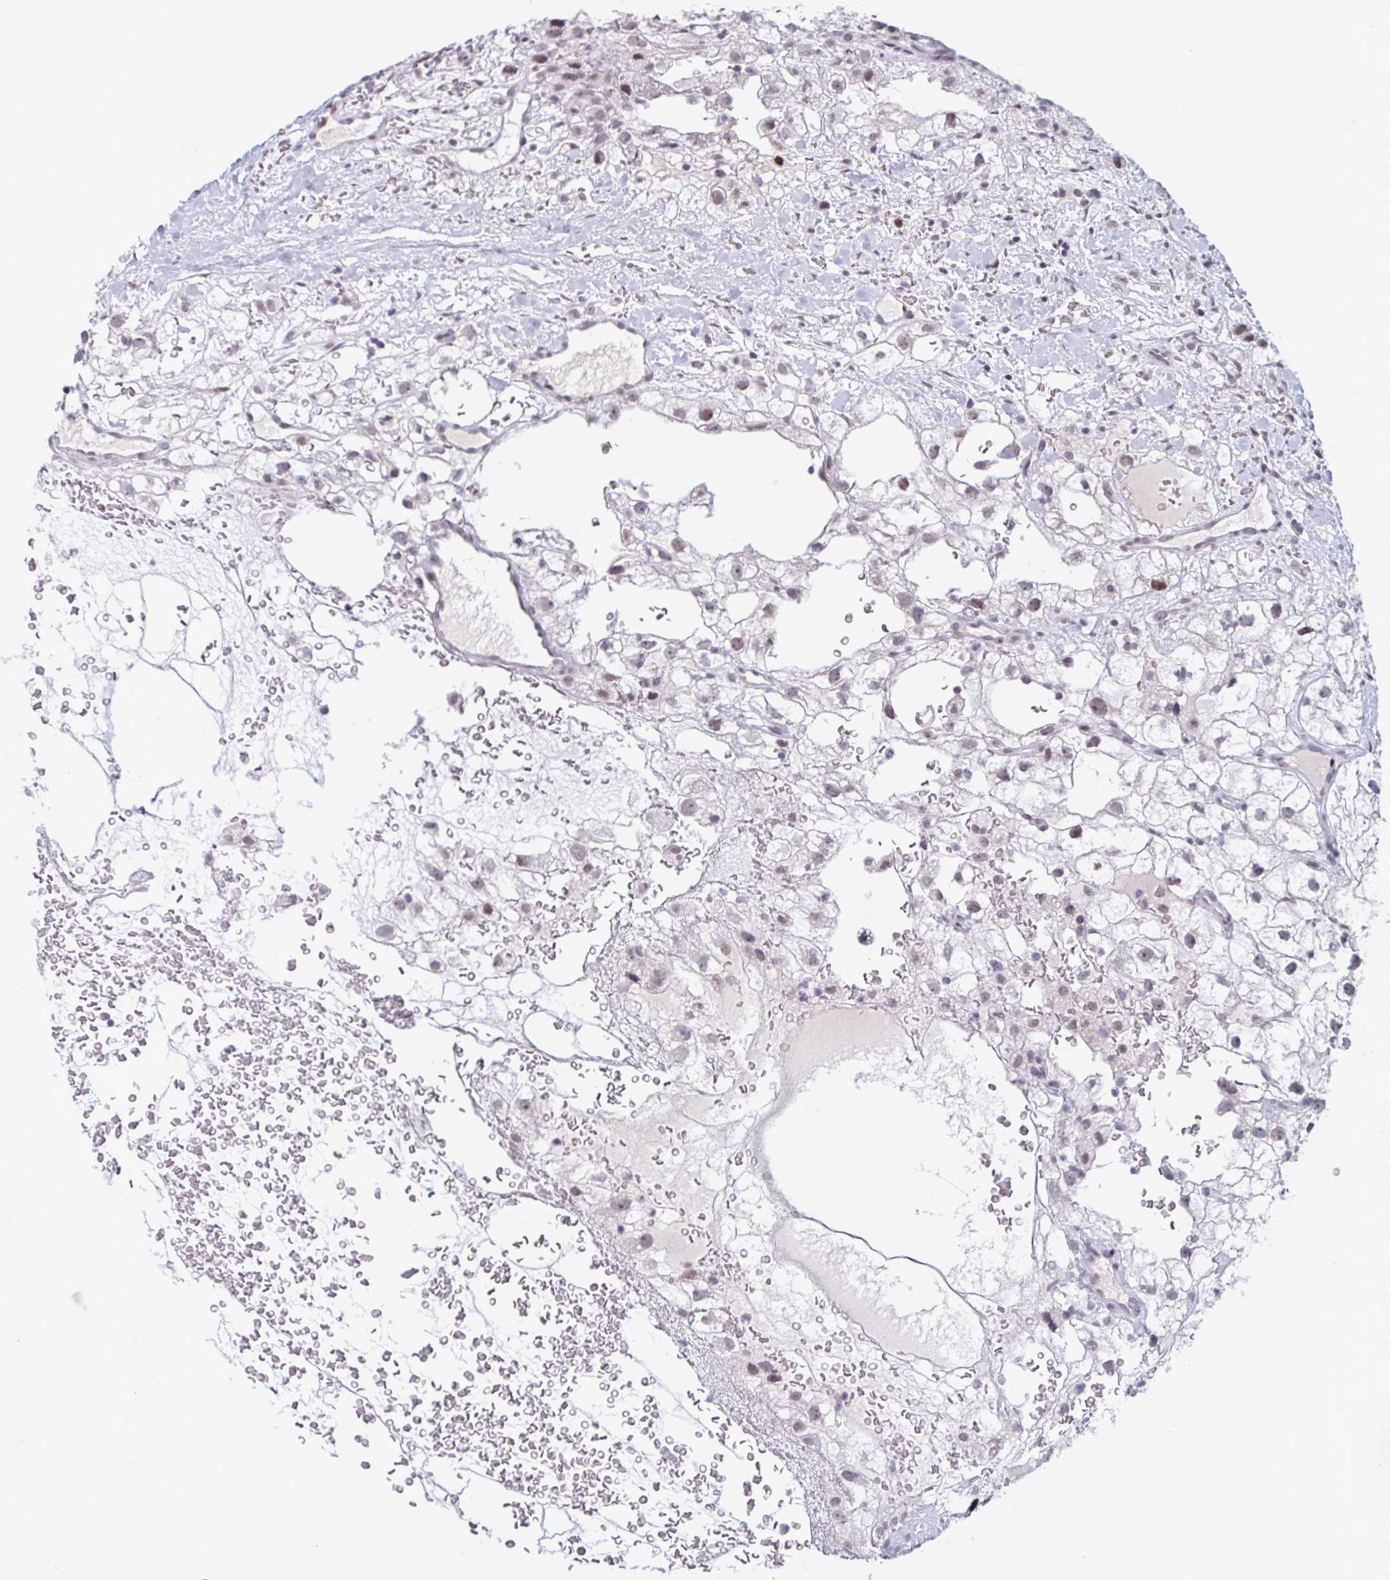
{"staining": {"intensity": "weak", "quantity": "25%-75%", "location": "nuclear"}, "tissue": "renal cancer", "cell_type": "Tumor cells", "image_type": "cancer", "snomed": [{"axis": "morphology", "description": "Adenocarcinoma, NOS"}, {"axis": "topography", "description": "Kidney"}], "caption": "High-power microscopy captured an IHC photomicrograph of renal adenocarcinoma, revealing weak nuclear positivity in about 25%-75% of tumor cells.", "gene": "HSD17B6", "patient": {"sex": "male", "age": 59}}